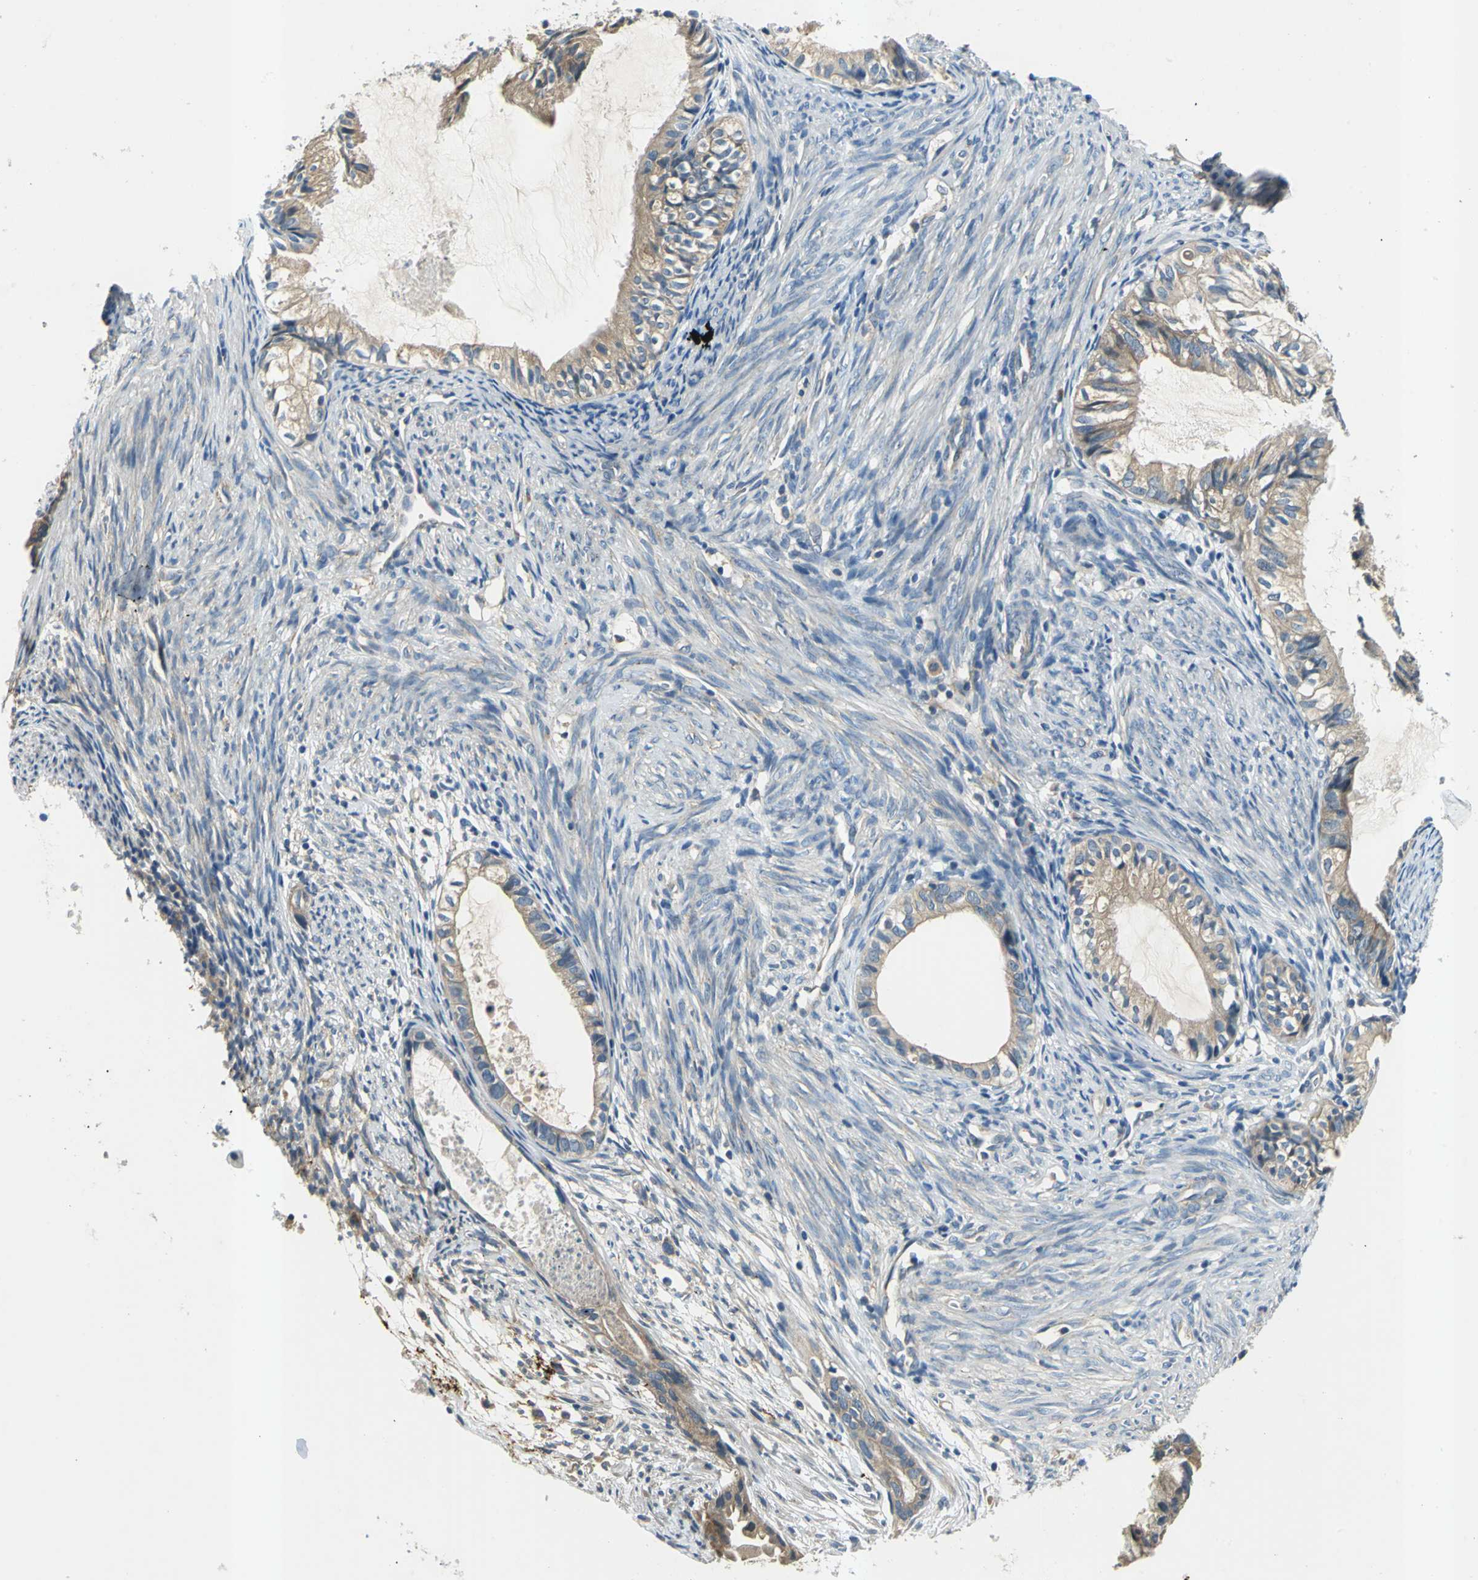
{"staining": {"intensity": "weak", "quantity": ">75%", "location": "cytoplasmic/membranous"}, "tissue": "cervical cancer", "cell_type": "Tumor cells", "image_type": "cancer", "snomed": [{"axis": "morphology", "description": "Normal tissue, NOS"}, {"axis": "morphology", "description": "Adenocarcinoma, NOS"}, {"axis": "topography", "description": "Cervix"}, {"axis": "topography", "description": "Endometrium"}], "caption": "DAB (3,3'-diaminobenzidine) immunohistochemical staining of human cervical adenocarcinoma demonstrates weak cytoplasmic/membranous protein expression in about >75% of tumor cells. (DAB (3,3'-diaminobenzidine) IHC with brightfield microscopy, high magnification).", "gene": "SLC16A7", "patient": {"sex": "female", "age": 86}}